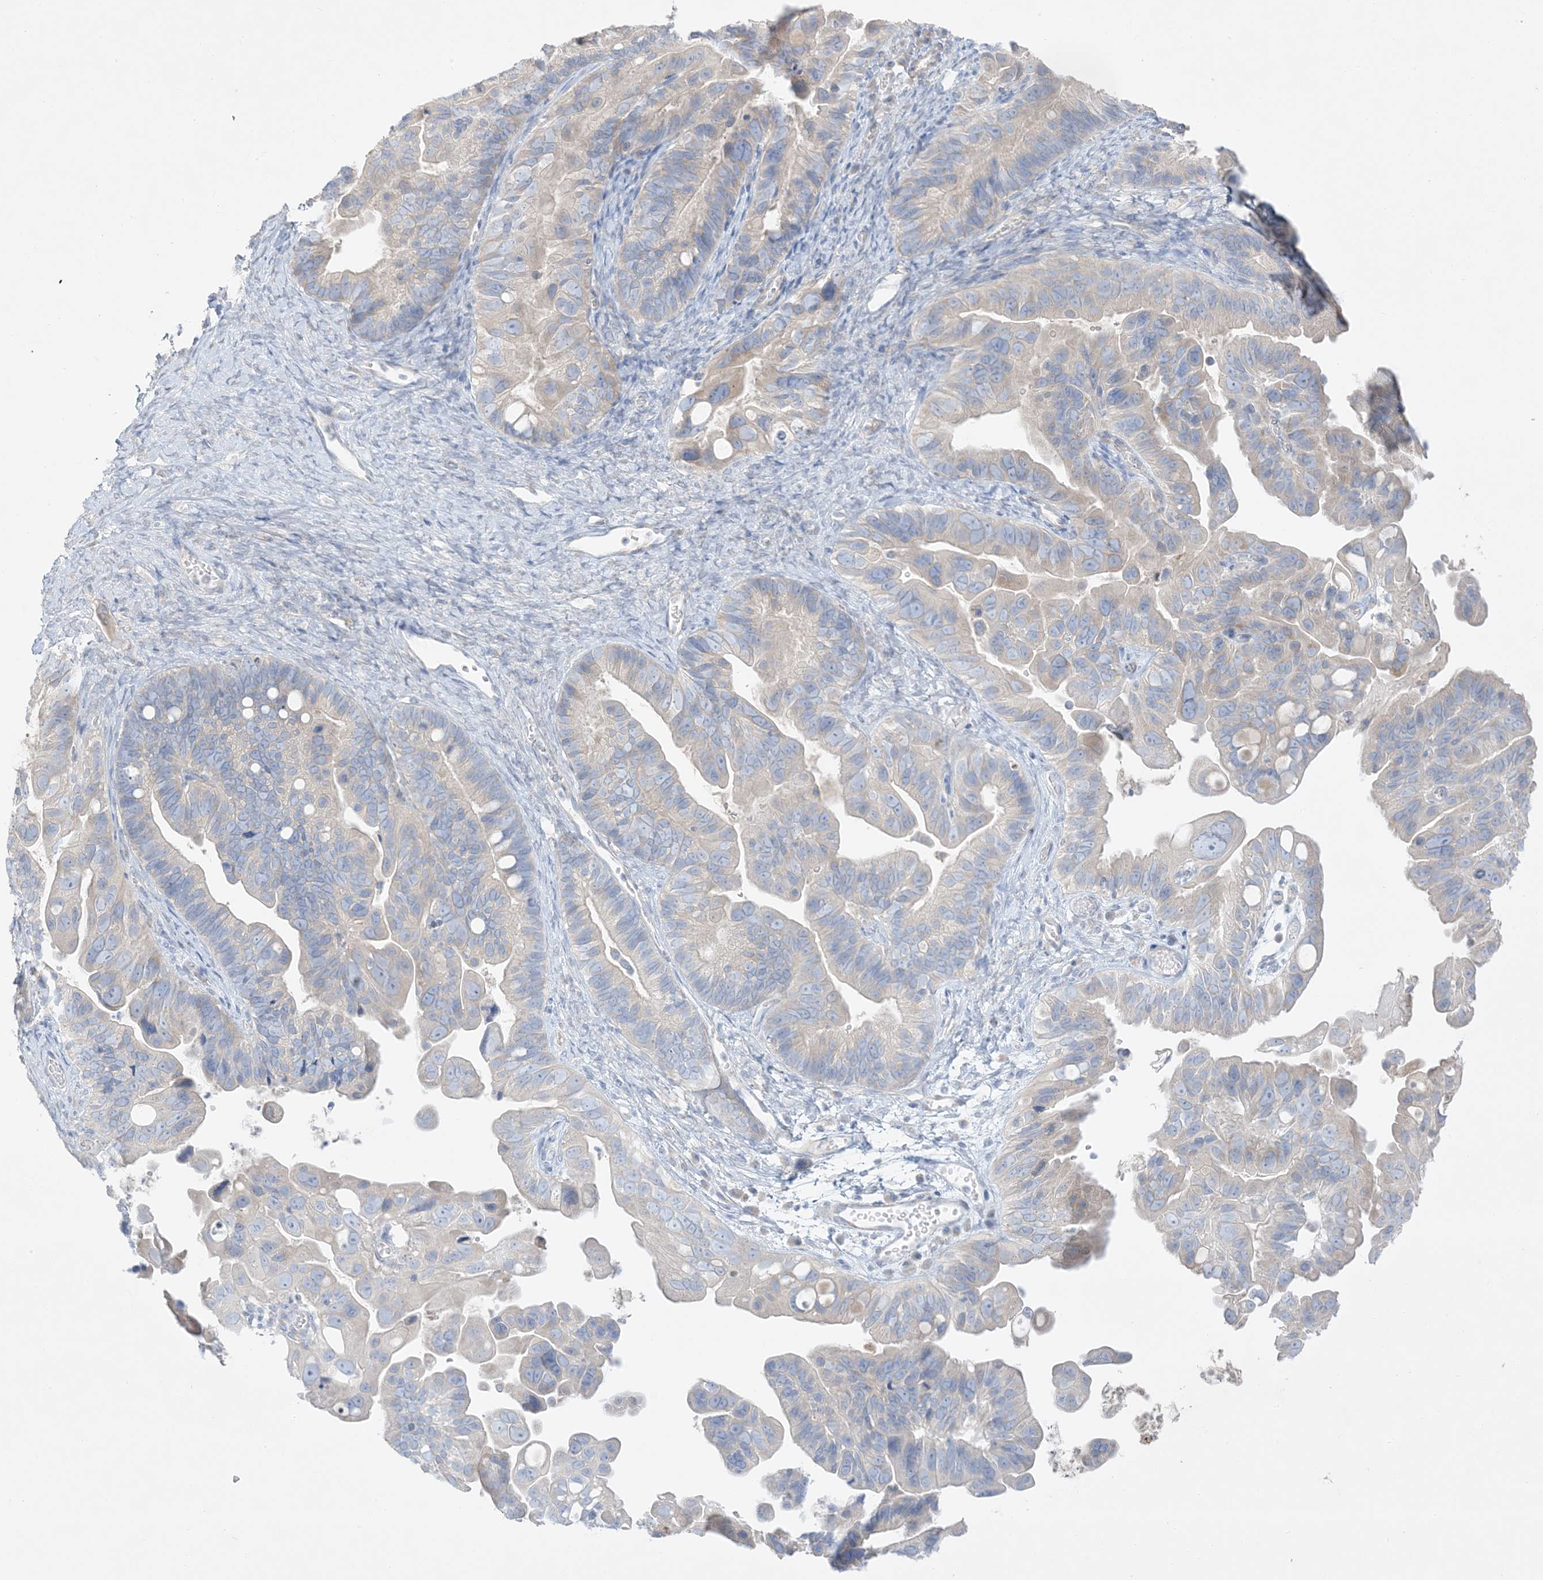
{"staining": {"intensity": "negative", "quantity": "none", "location": "none"}, "tissue": "ovarian cancer", "cell_type": "Tumor cells", "image_type": "cancer", "snomed": [{"axis": "morphology", "description": "Cystadenocarcinoma, serous, NOS"}, {"axis": "topography", "description": "Ovary"}], "caption": "A high-resolution image shows immunohistochemistry (IHC) staining of serous cystadenocarcinoma (ovarian), which demonstrates no significant staining in tumor cells.", "gene": "FAM184A", "patient": {"sex": "female", "age": 56}}